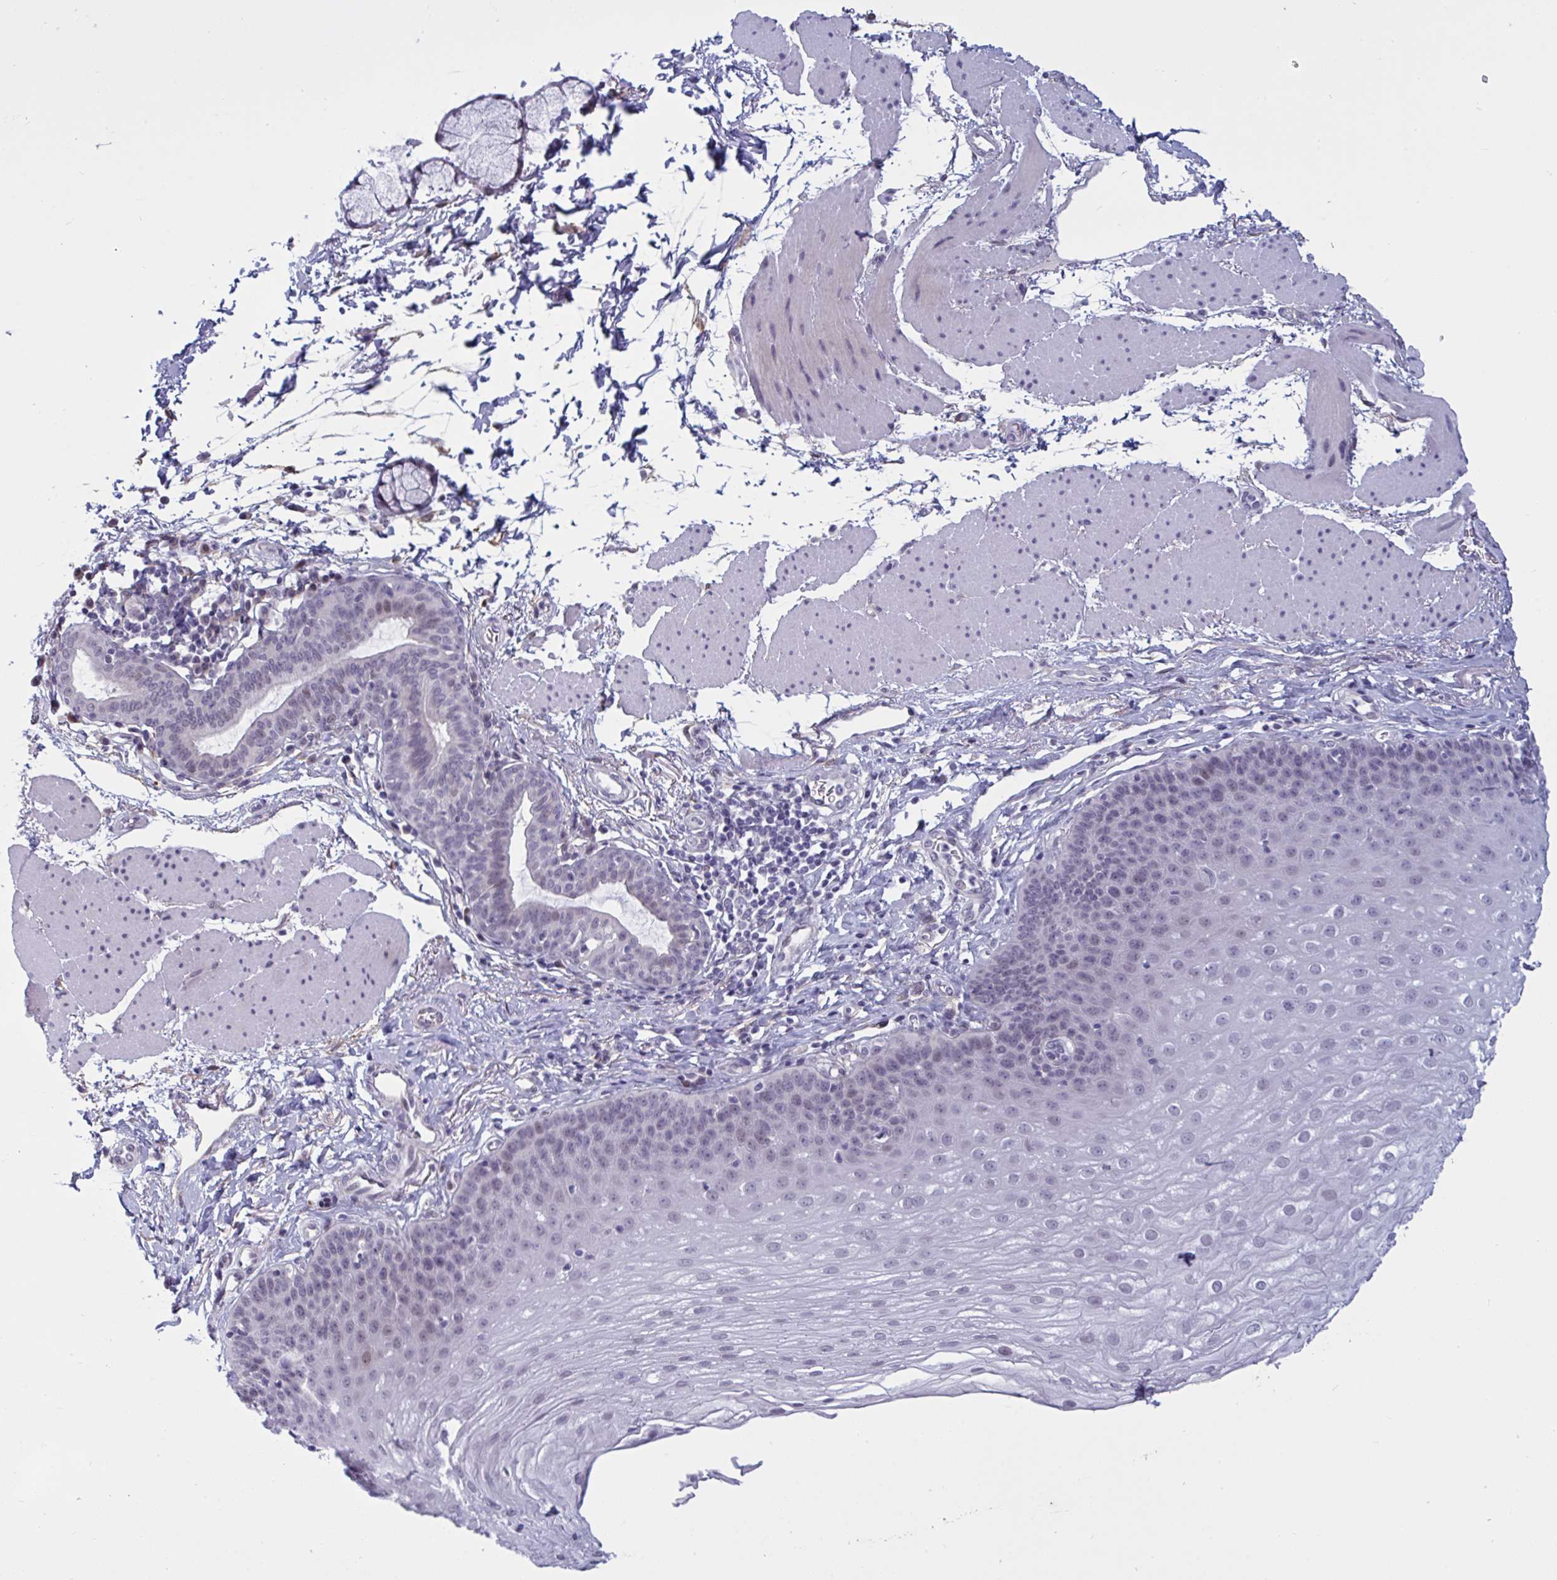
{"staining": {"intensity": "negative", "quantity": "none", "location": "none"}, "tissue": "esophagus", "cell_type": "Squamous epithelial cells", "image_type": "normal", "snomed": [{"axis": "morphology", "description": "Normal tissue, NOS"}, {"axis": "topography", "description": "Esophagus"}], "caption": "Protein analysis of unremarkable esophagus exhibits no significant expression in squamous epithelial cells.", "gene": "TCEAL8", "patient": {"sex": "female", "age": 81}}